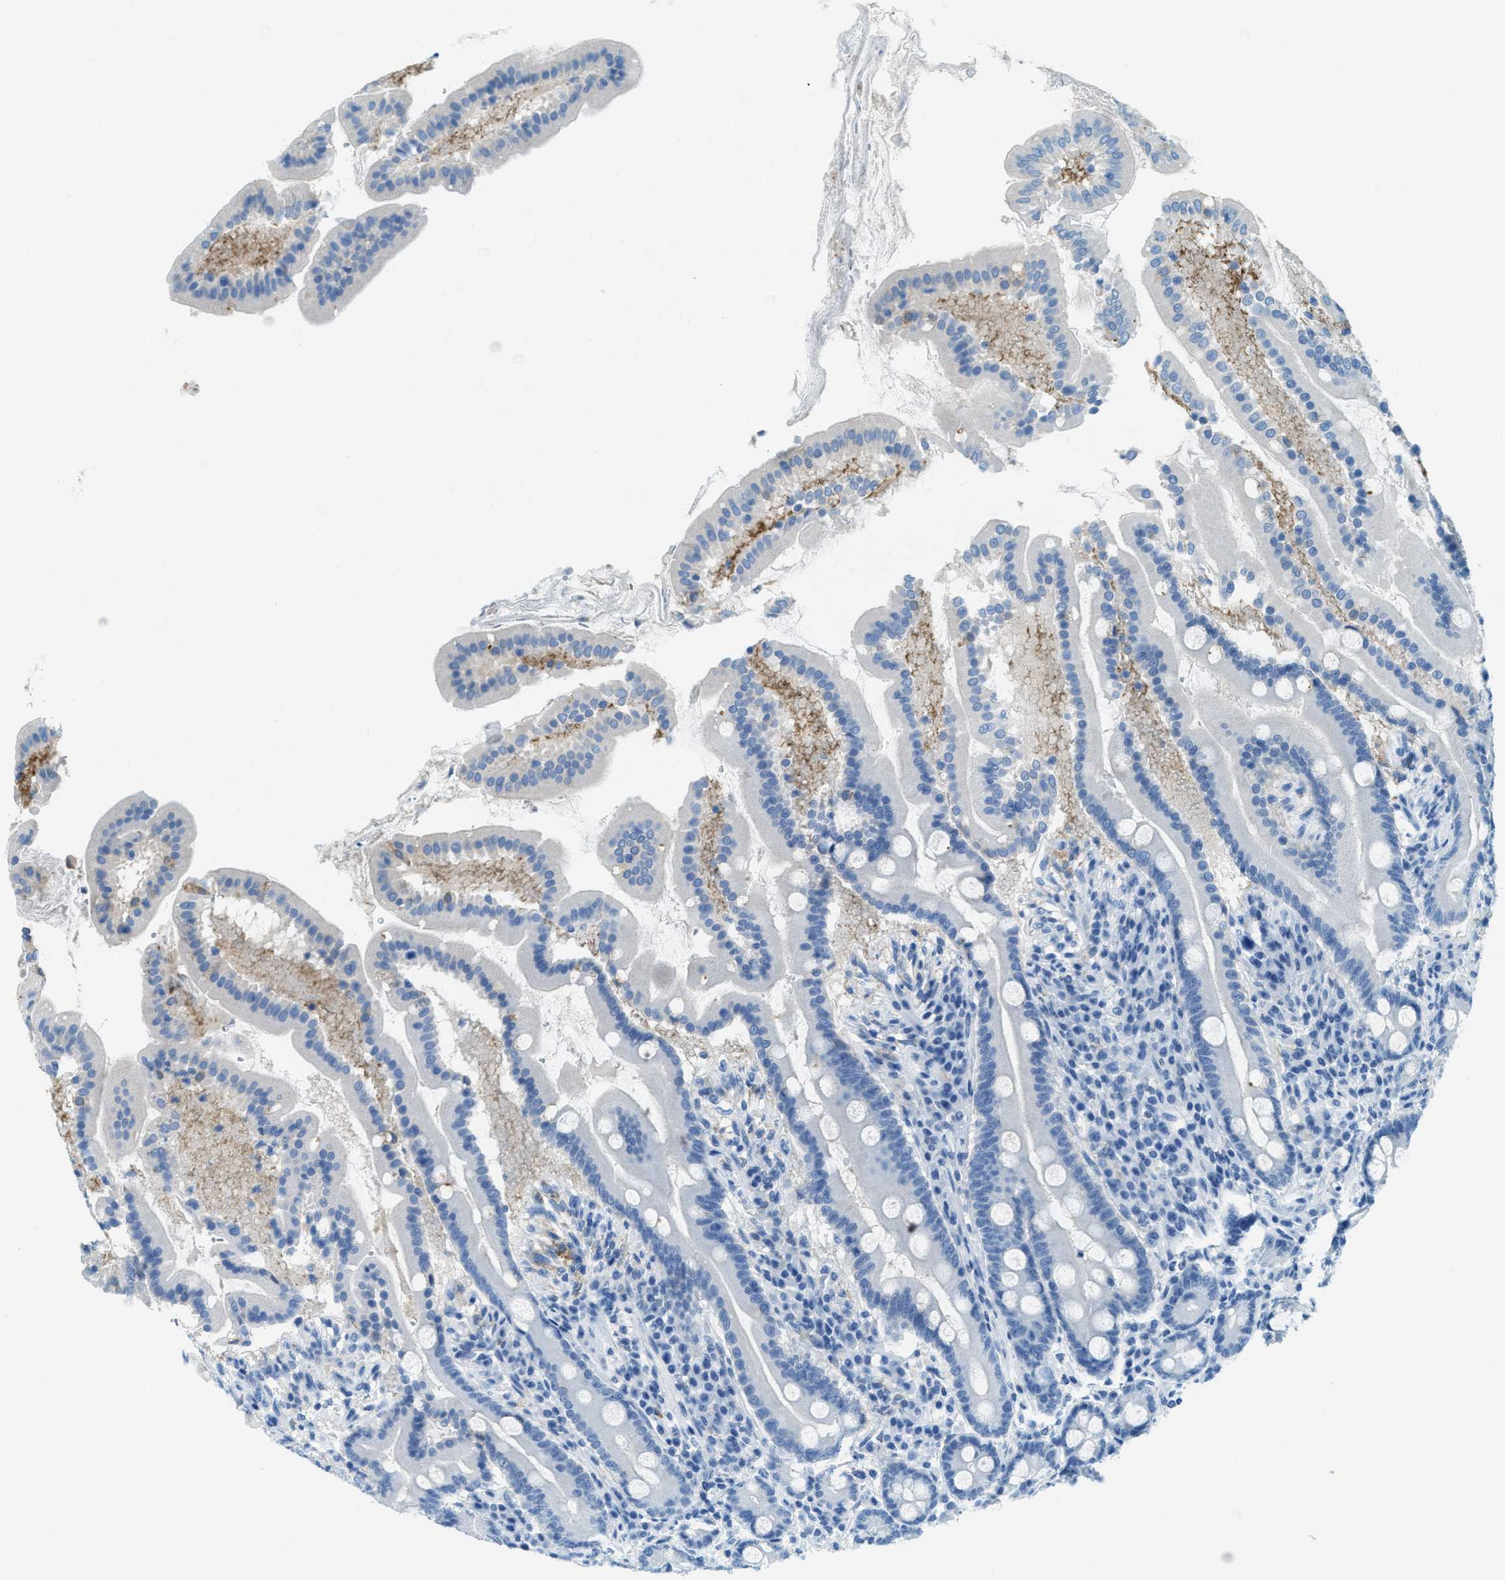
{"staining": {"intensity": "negative", "quantity": "none", "location": "none"}, "tissue": "duodenum", "cell_type": "Glandular cells", "image_type": "normal", "snomed": [{"axis": "morphology", "description": "Normal tissue, NOS"}, {"axis": "topography", "description": "Duodenum"}], "caption": "Image shows no protein expression in glandular cells of benign duodenum. (DAB (3,3'-diaminobenzidine) IHC with hematoxylin counter stain).", "gene": "MATCAP2", "patient": {"sex": "male", "age": 50}}